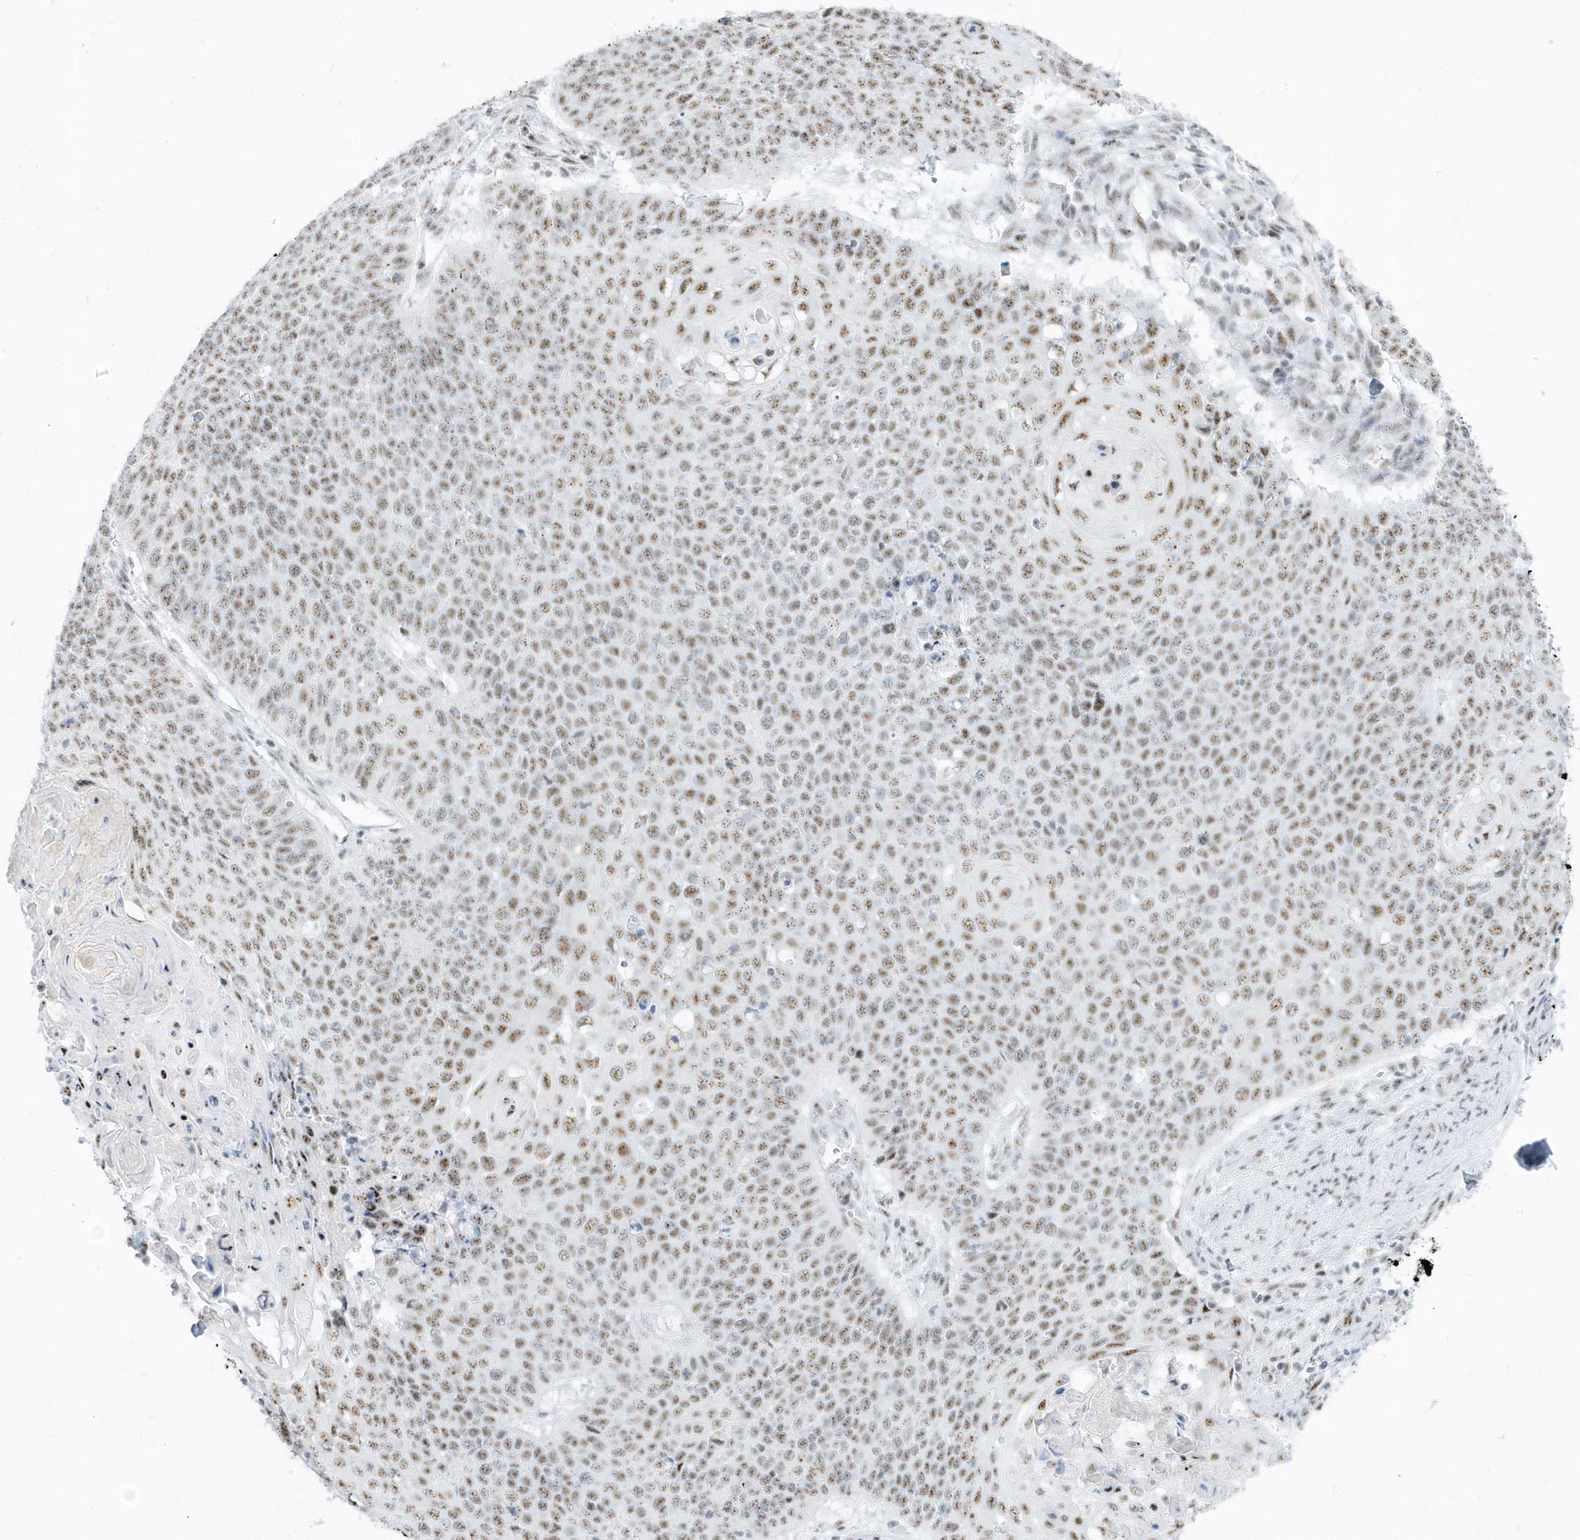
{"staining": {"intensity": "moderate", "quantity": ">75%", "location": "nuclear"}, "tissue": "cervical cancer", "cell_type": "Tumor cells", "image_type": "cancer", "snomed": [{"axis": "morphology", "description": "Squamous cell carcinoma, NOS"}, {"axis": "topography", "description": "Cervix"}], "caption": "Squamous cell carcinoma (cervical) stained with a brown dye demonstrates moderate nuclear positive positivity in about >75% of tumor cells.", "gene": "PLEKHN1", "patient": {"sex": "female", "age": 39}}